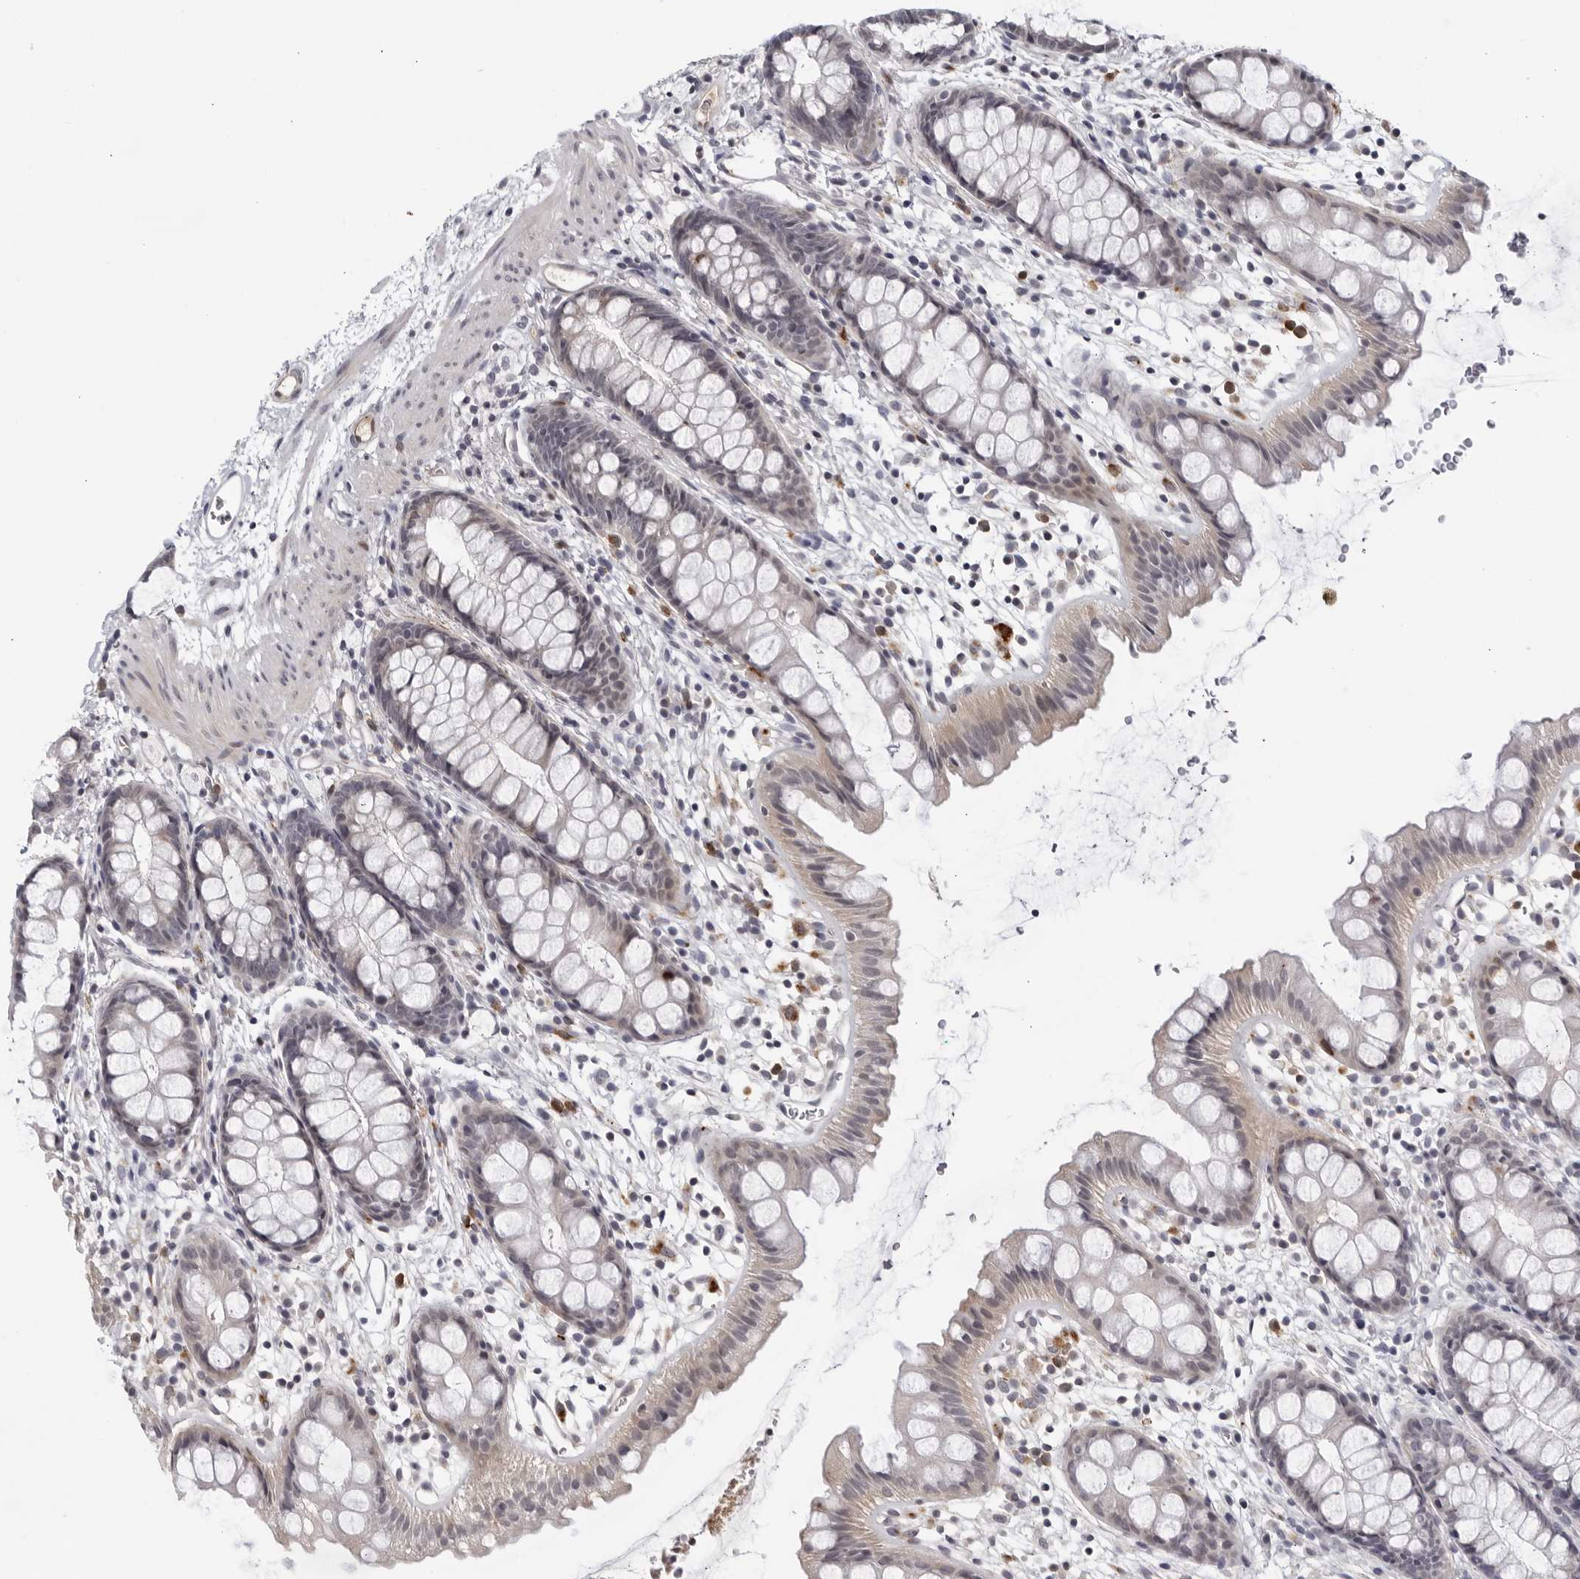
{"staining": {"intensity": "weak", "quantity": "25%-75%", "location": "cytoplasmic/membranous"}, "tissue": "rectum", "cell_type": "Glandular cells", "image_type": "normal", "snomed": [{"axis": "morphology", "description": "Normal tissue, NOS"}, {"axis": "topography", "description": "Rectum"}], "caption": "A micrograph of human rectum stained for a protein exhibits weak cytoplasmic/membranous brown staining in glandular cells. (Brightfield microscopy of DAB IHC at high magnification).", "gene": "STRADB", "patient": {"sex": "female", "age": 65}}